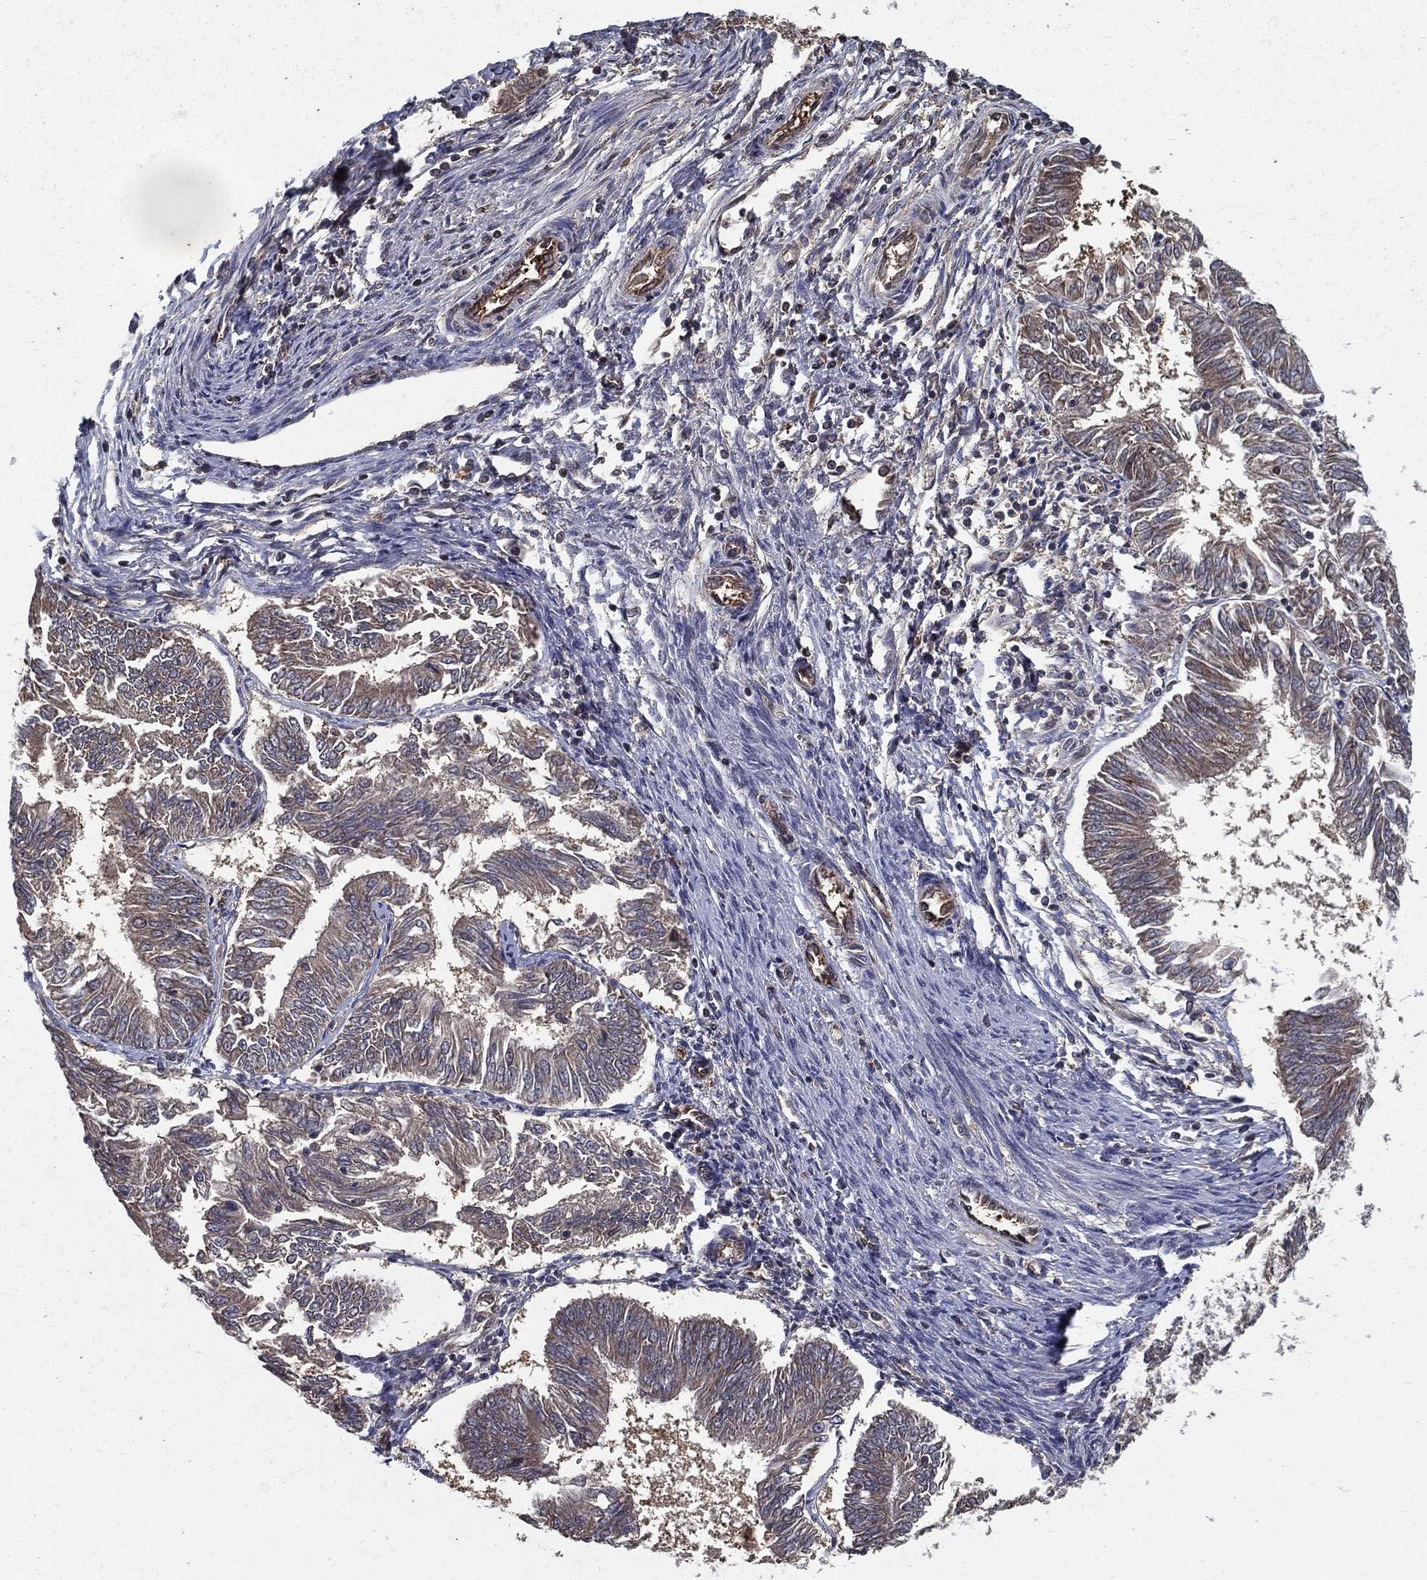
{"staining": {"intensity": "weak", "quantity": "<25%", "location": "cytoplasmic/membranous"}, "tissue": "endometrial cancer", "cell_type": "Tumor cells", "image_type": "cancer", "snomed": [{"axis": "morphology", "description": "Adenocarcinoma, NOS"}, {"axis": "topography", "description": "Endometrium"}], "caption": "High magnification brightfield microscopy of adenocarcinoma (endometrial) stained with DAB (brown) and counterstained with hematoxylin (blue): tumor cells show no significant expression. Nuclei are stained in blue.", "gene": "CERS2", "patient": {"sex": "female", "age": 58}}